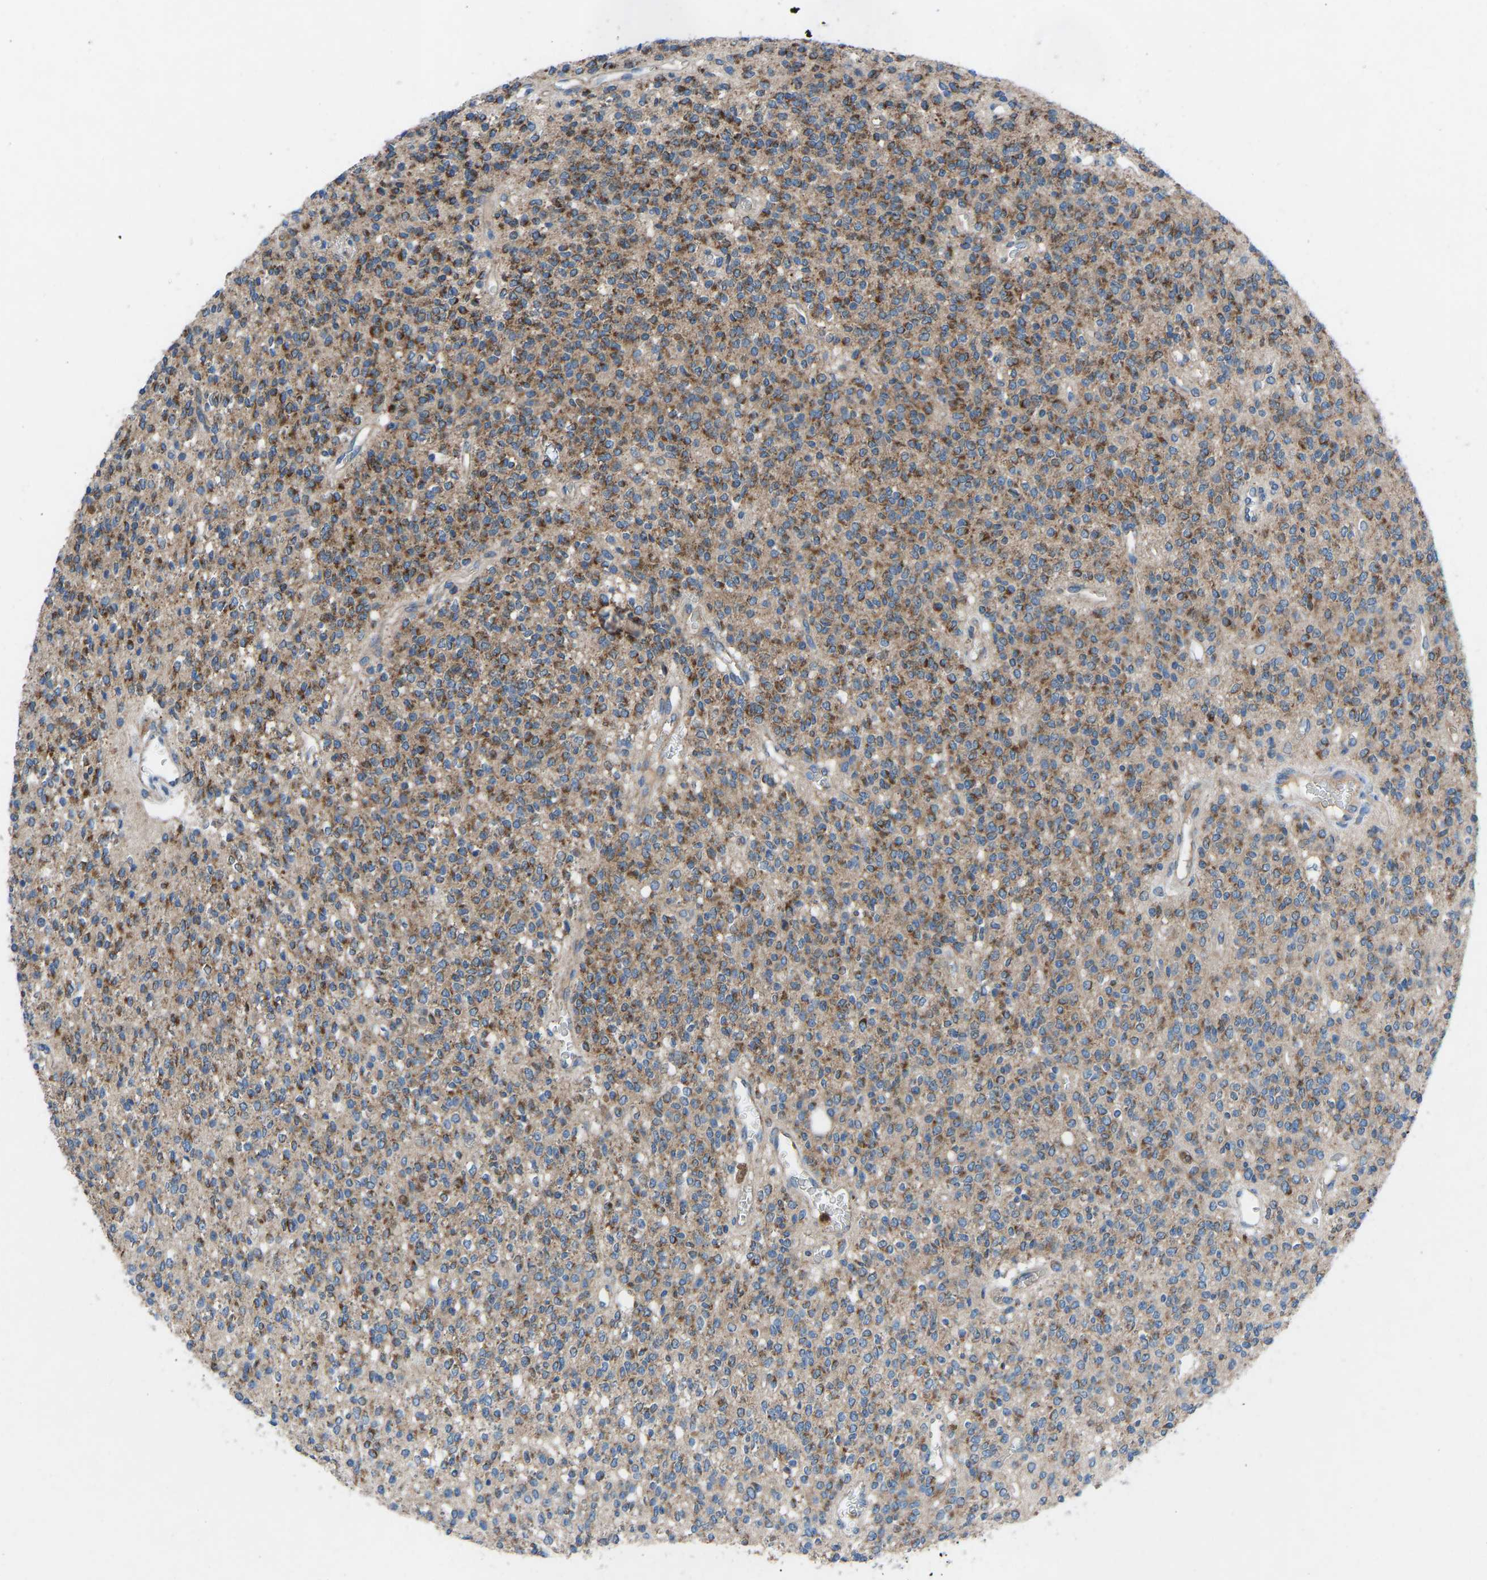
{"staining": {"intensity": "strong", "quantity": ">75%", "location": "cytoplasmic/membranous"}, "tissue": "glioma", "cell_type": "Tumor cells", "image_type": "cancer", "snomed": [{"axis": "morphology", "description": "Glioma, malignant, High grade"}, {"axis": "topography", "description": "Brain"}], "caption": "Glioma stained with DAB (3,3'-diaminobenzidine) immunohistochemistry displays high levels of strong cytoplasmic/membranous positivity in about >75% of tumor cells.", "gene": "GRK6", "patient": {"sex": "male", "age": 34}}